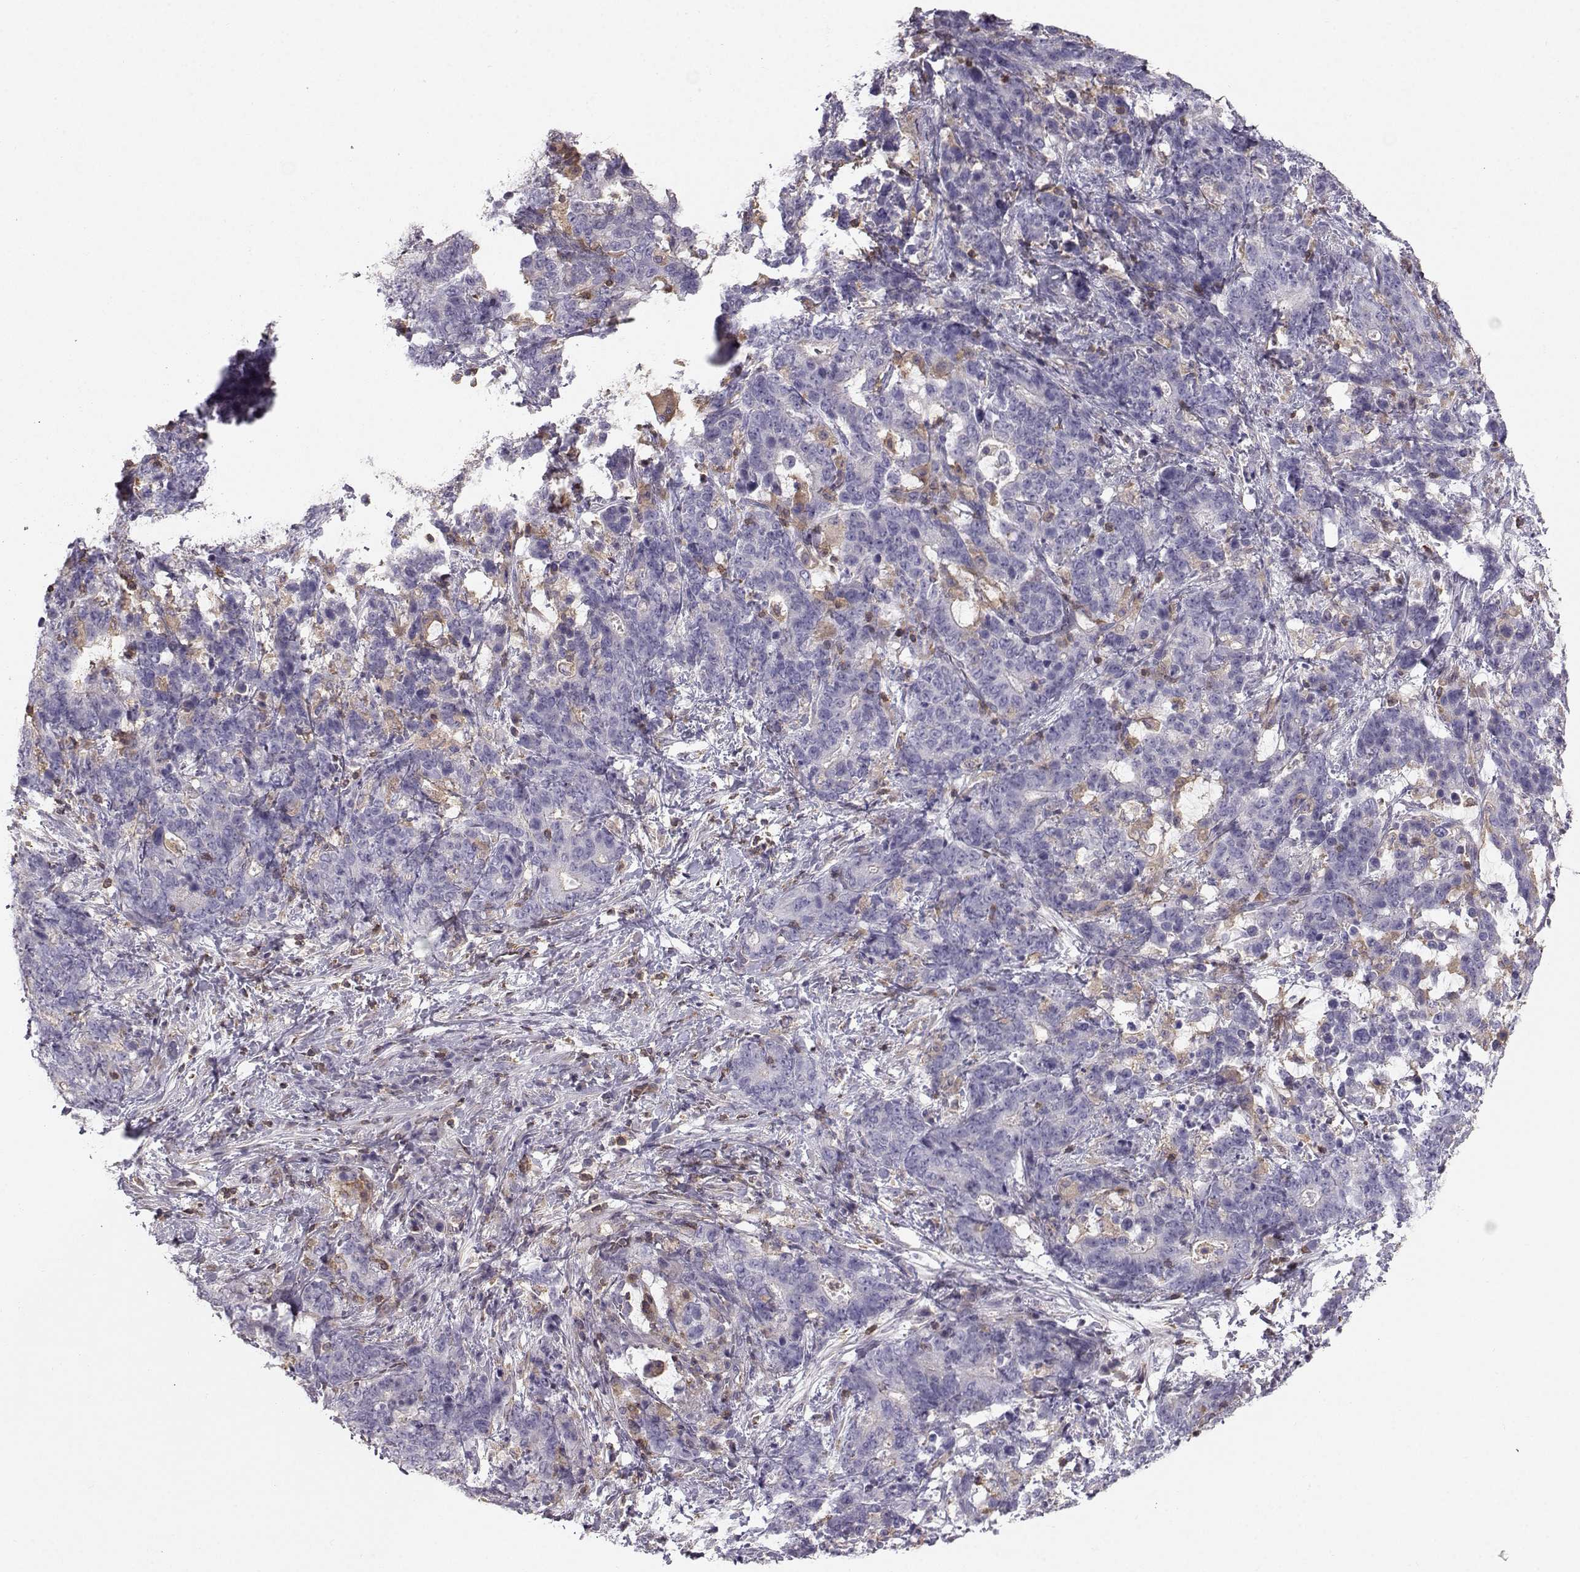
{"staining": {"intensity": "negative", "quantity": "none", "location": "none"}, "tissue": "stomach cancer", "cell_type": "Tumor cells", "image_type": "cancer", "snomed": [{"axis": "morphology", "description": "Normal tissue, NOS"}, {"axis": "morphology", "description": "Adenocarcinoma, NOS"}, {"axis": "topography", "description": "Stomach"}], "caption": "Tumor cells show no significant positivity in stomach adenocarcinoma. (DAB (3,3'-diaminobenzidine) IHC, high magnification).", "gene": "ZBTB32", "patient": {"sex": "female", "age": 64}}